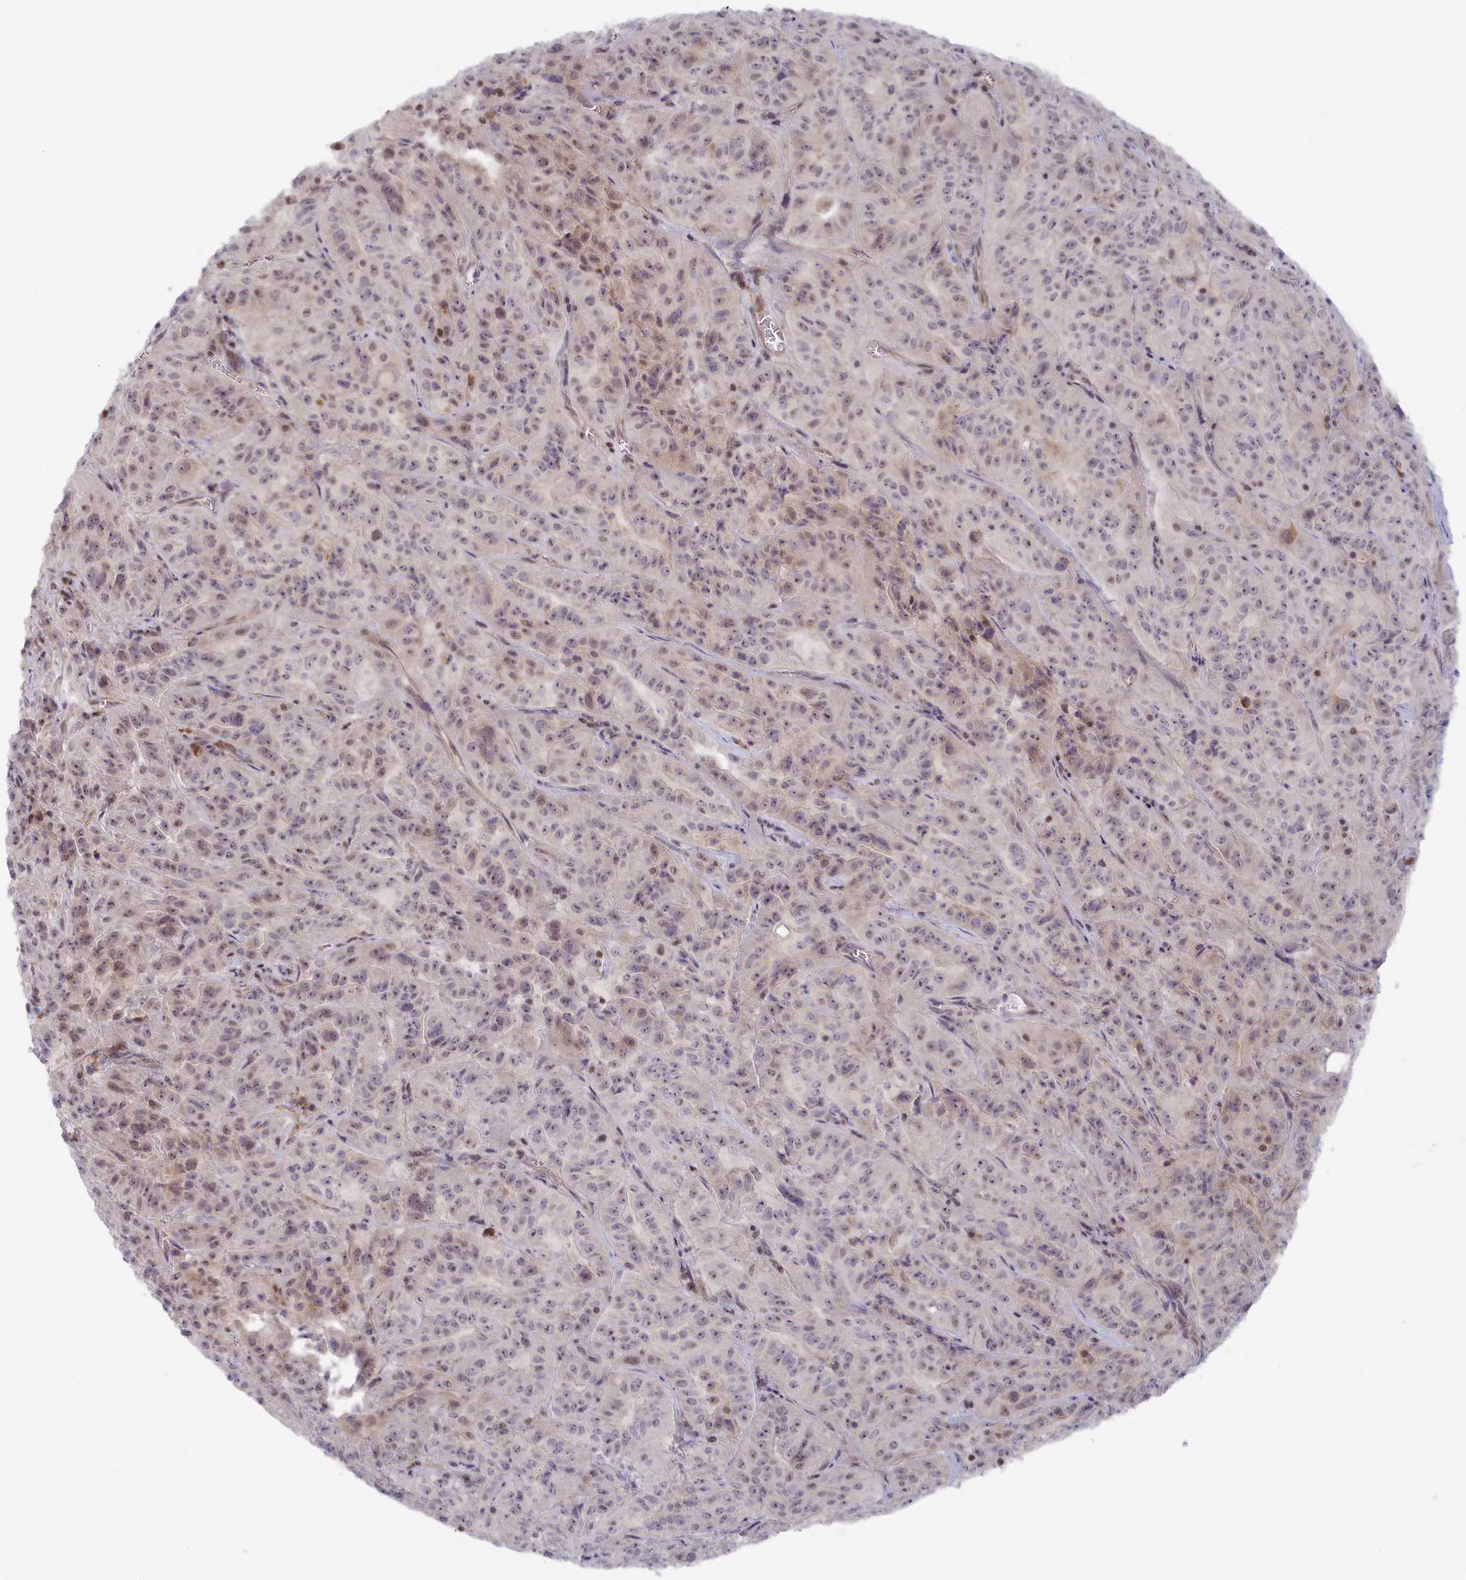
{"staining": {"intensity": "weak", "quantity": ">75%", "location": "nuclear"}, "tissue": "pancreatic cancer", "cell_type": "Tumor cells", "image_type": "cancer", "snomed": [{"axis": "morphology", "description": "Adenocarcinoma, NOS"}, {"axis": "topography", "description": "Pancreas"}], "caption": "Immunohistochemical staining of human adenocarcinoma (pancreatic) displays weak nuclear protein expression in about >75% of tumor cells.", "gene": "INTS4", "patient": {"sex": "male", "age": 63}}